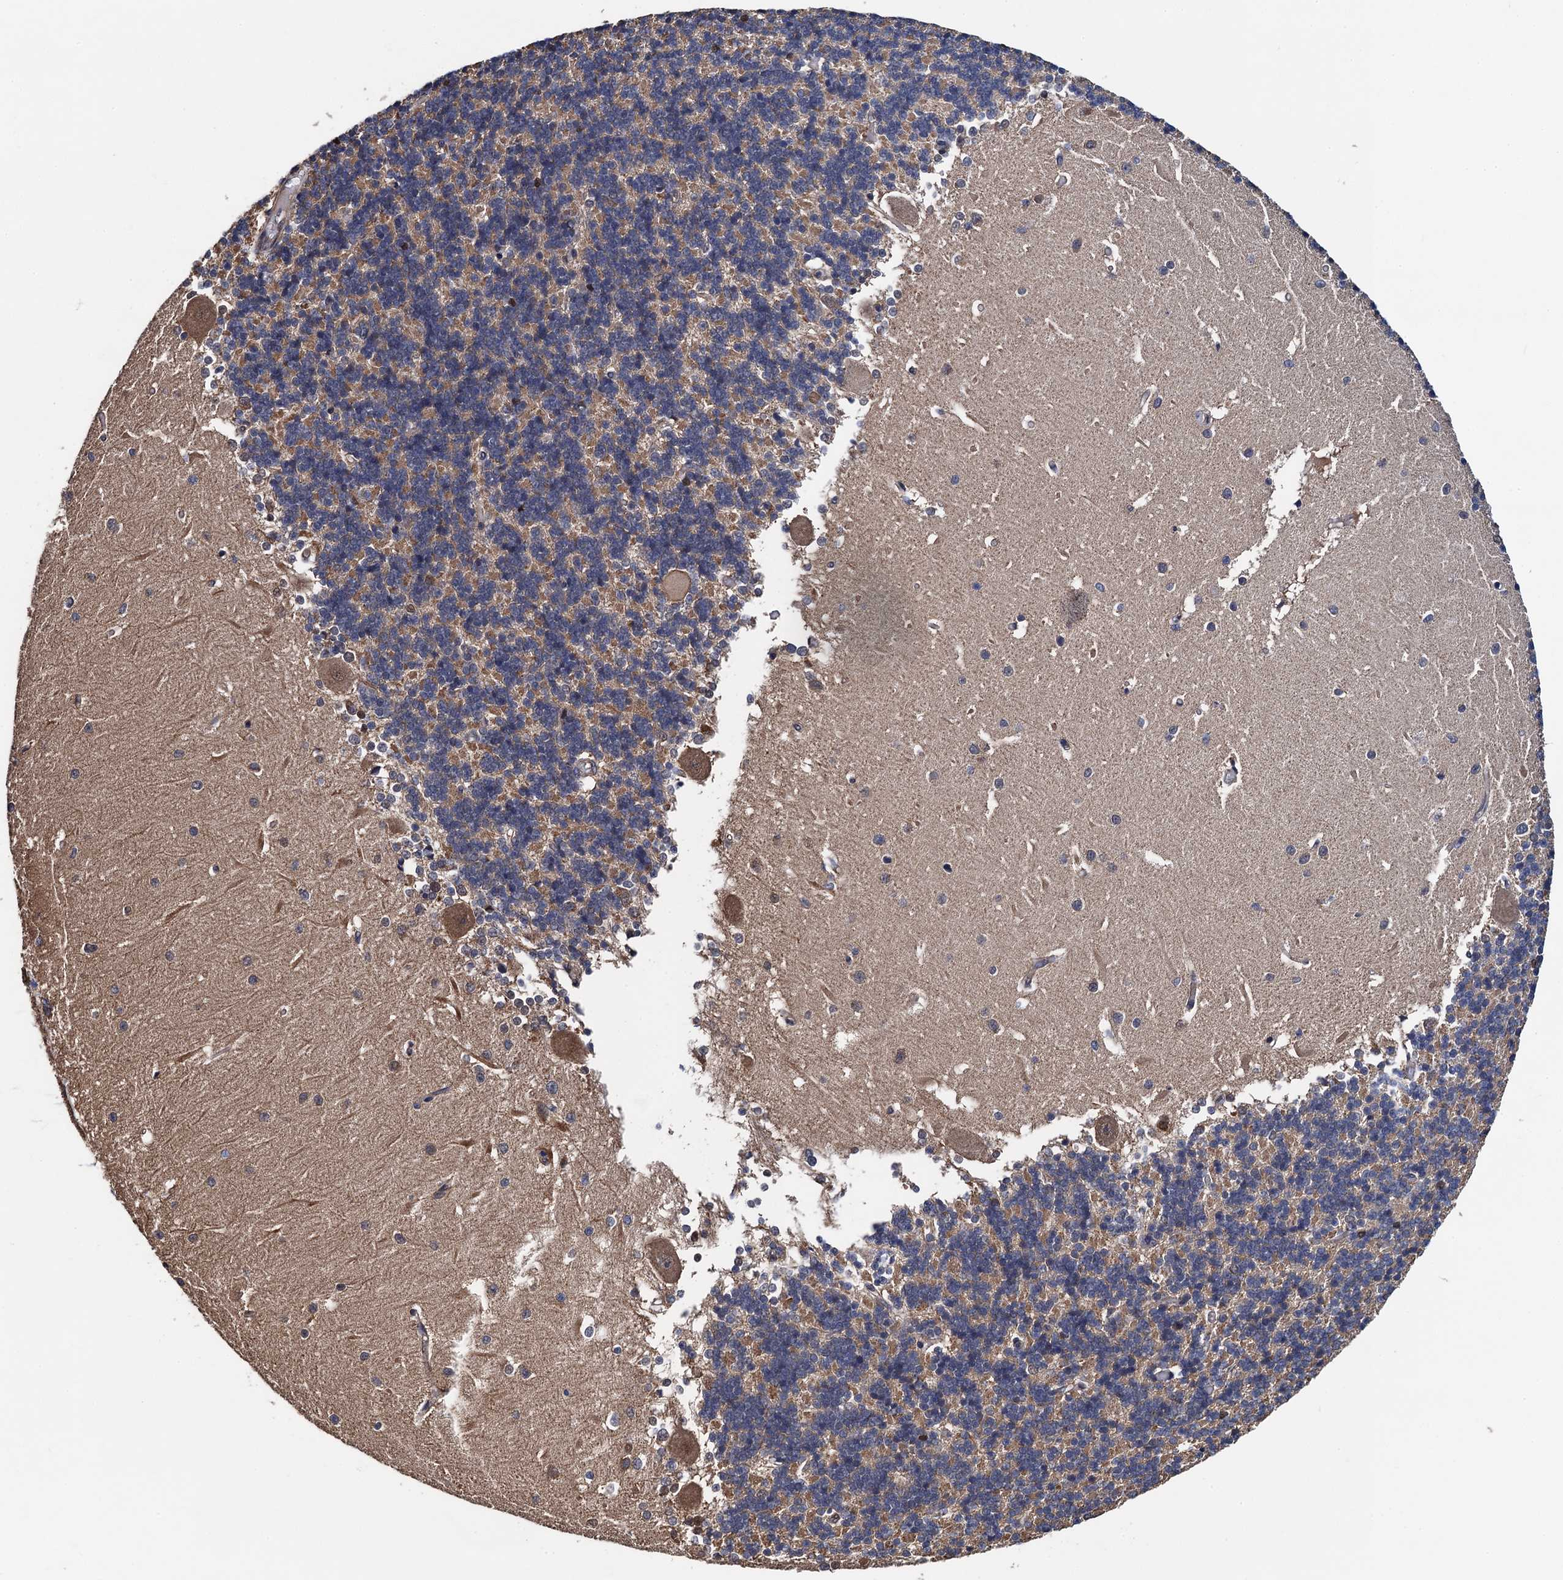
{"staining": {"intensity": "moderate", "quantity": ">75%", "location": "cytoplasmic/membranous"}, "tissue": "cerebellum", "cell_type": "Cells in granular layer", "image_type": "normal", "snomed": [{"axis": "morphology", "description": "Normal tissue, NOS"}, {"axis": "topography", "description": "Cerebellum"}], "caption": "Moderate cytoplasmic/membranous protein staining is identified in about >75% of cells in granular layer in cerebellum.", "gene": "PTCD3", "patient": {"sex": "male", "age": 37}}